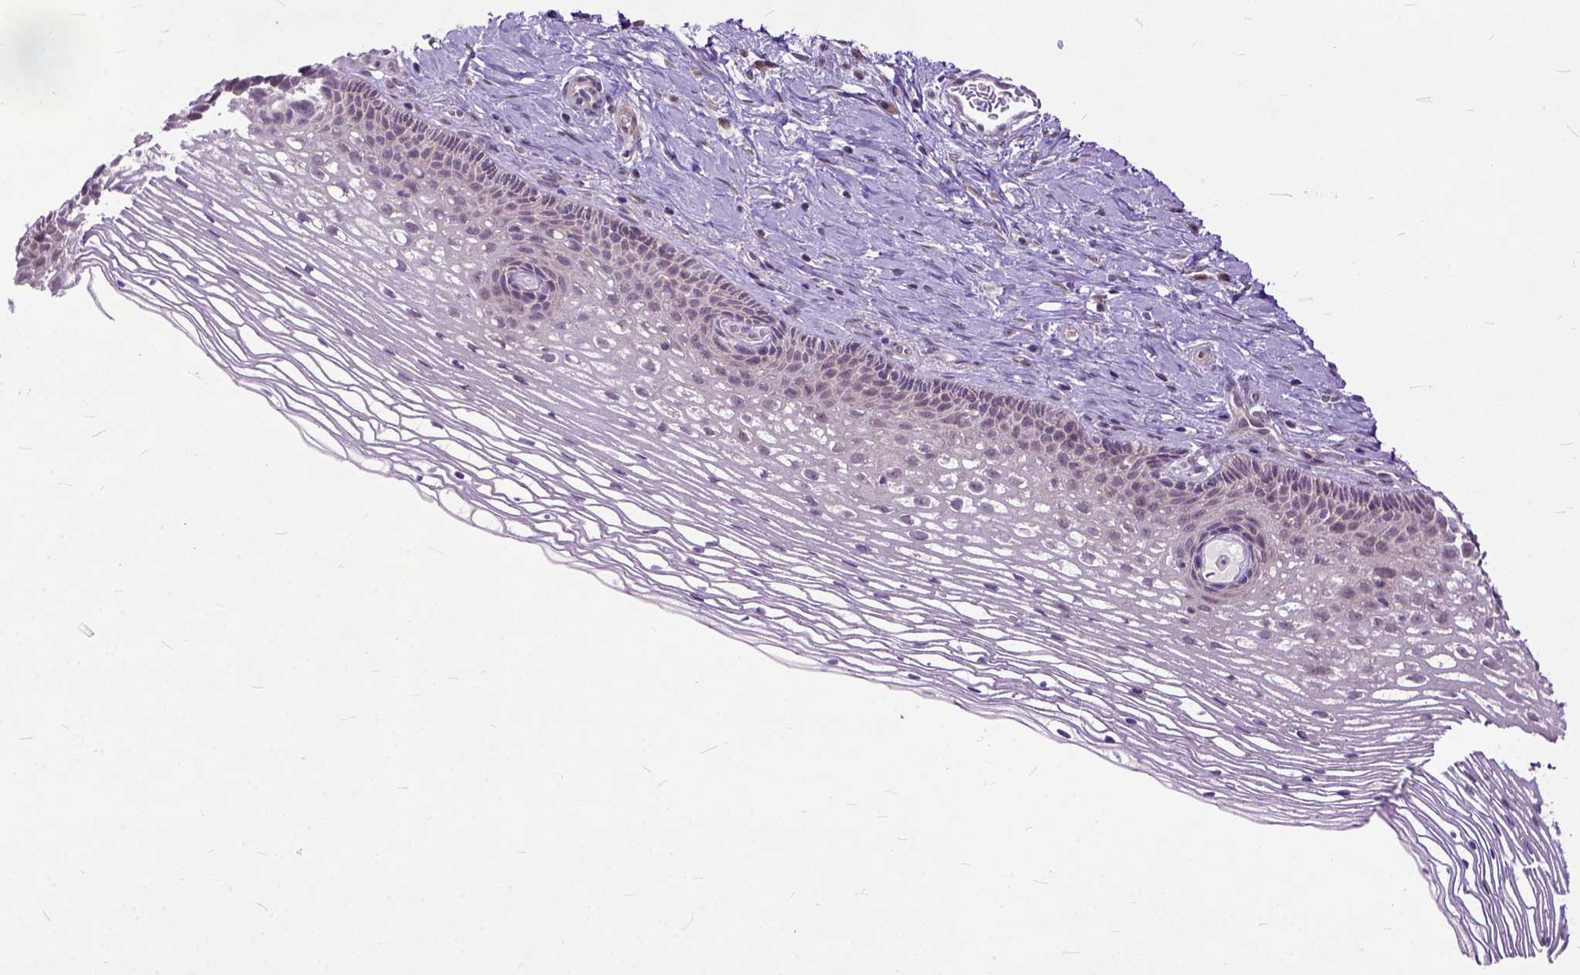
{"staining": {"intensity": "negative", "quantity": "none", "location": "none"}, "tissue": "cervix", "cell_type": "Glandular cells", "image_type": "normal", "snomed": [{"axis": "morphology", "description": "Normal tissue, NOS"}, {"axis": "topography", "description": "Cervix"}], "caption": "High power microscopy histopathology image of an immunohistochemistry (IHC) histopathology image of normal cervix, revealing no significant positivity in glandular cells. (DAB immunohistochemistry (IHC) visualized using brightfield microscopy, high magnification).", "gene": "TCEAL7", "patient": {"sex": "female", "age": 34}}